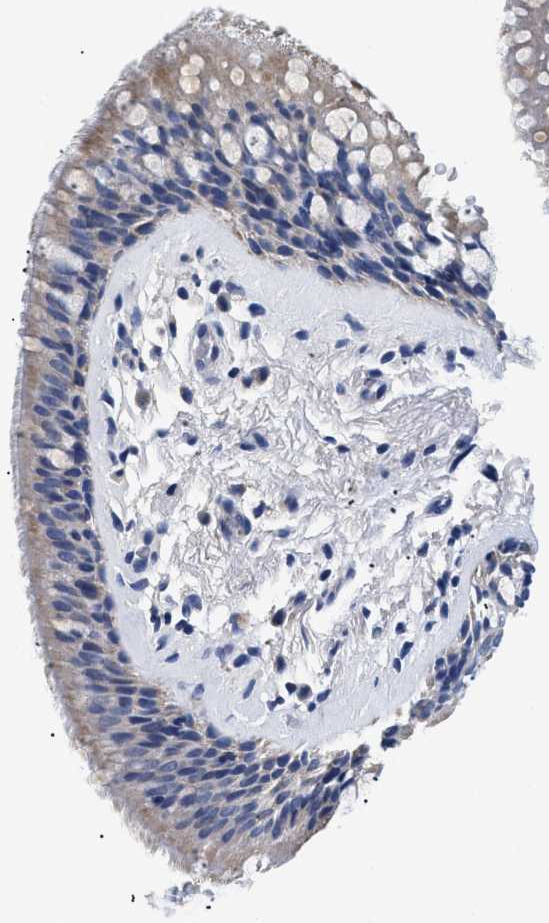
{"staining": {"intensity": "negative", "quantity": "none", "location": "none"}, "tissue": "adipose tissue", "cell_type": "Adipocytes", "image_type": "normal", "snomed": [{"axis": "morphology", "description": "Normal tissue, NOS"}, {"axis": "topography", "description": "Cartilage tissue"}, {"axis": "topography", "description": "Bronchus"}], "caption": "Immunohistochemistry (IHC) histopathology image of normal adipose tissue stained for a protein (brown), which displays no expression in adipocytes.", "gene": "MEA1", "patient": {"sex": "female", "age": 53}}